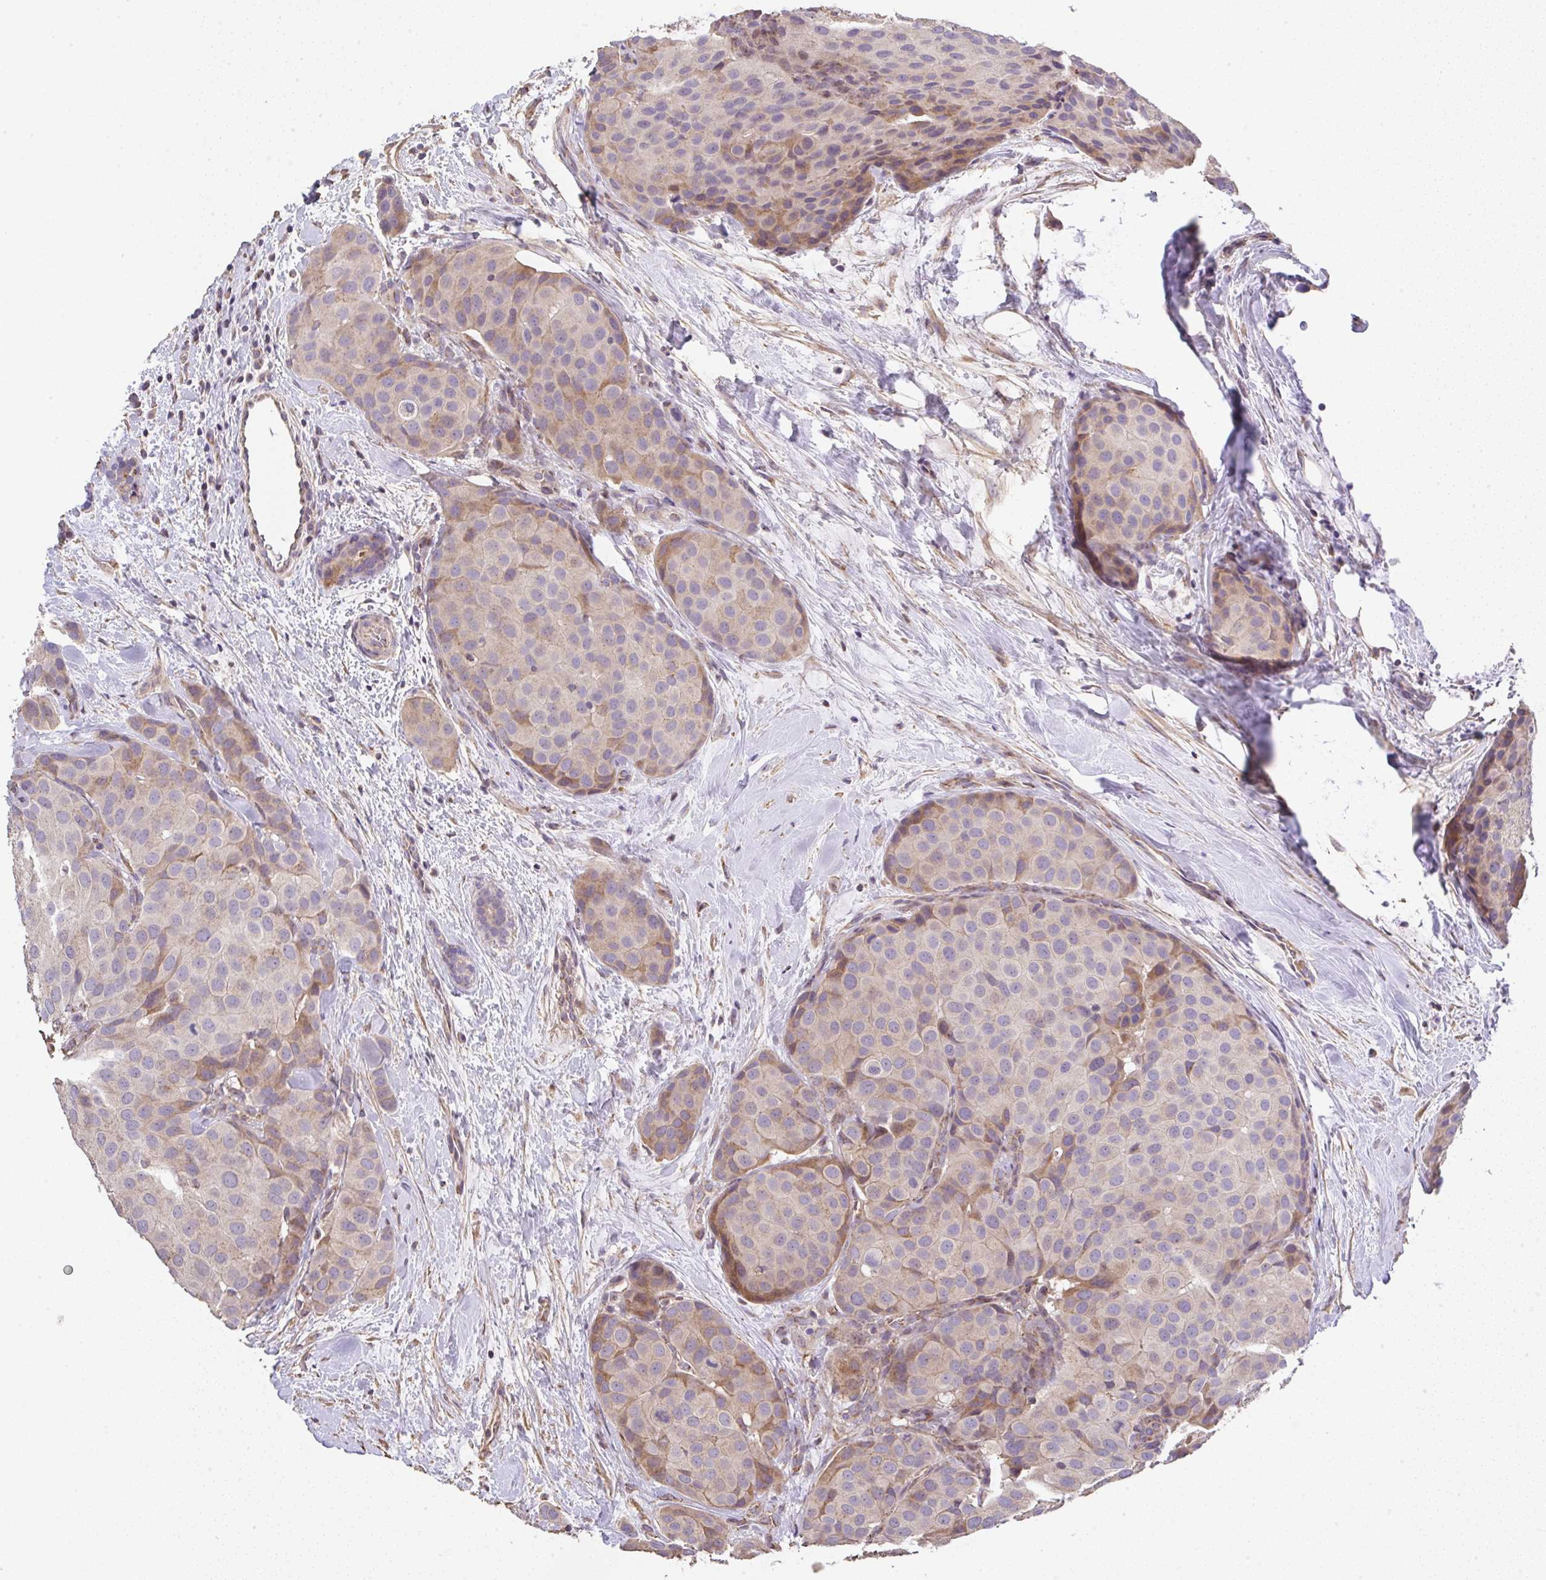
{"staining": {"intensity": "weak", "quantity": "<25%", "location": "cytoplasmic/membranous"}, "tissue": "breast cancer", "cell_type": "Tumor cells", "image_type": "cancer", "snomed": [{"axis": "morphology", "description": "Duct carcinoma"}, {"axis": "topography", "description": "Breast"}], "caption": "An immunohistochemistry photomicrograph of breast intraductal carcinoma is shown. There is no staining in tumor cells of breast intraductal carcinoma.", "gene": "RUNDC3B", "patient": {"sex": "female", "age": 70}}